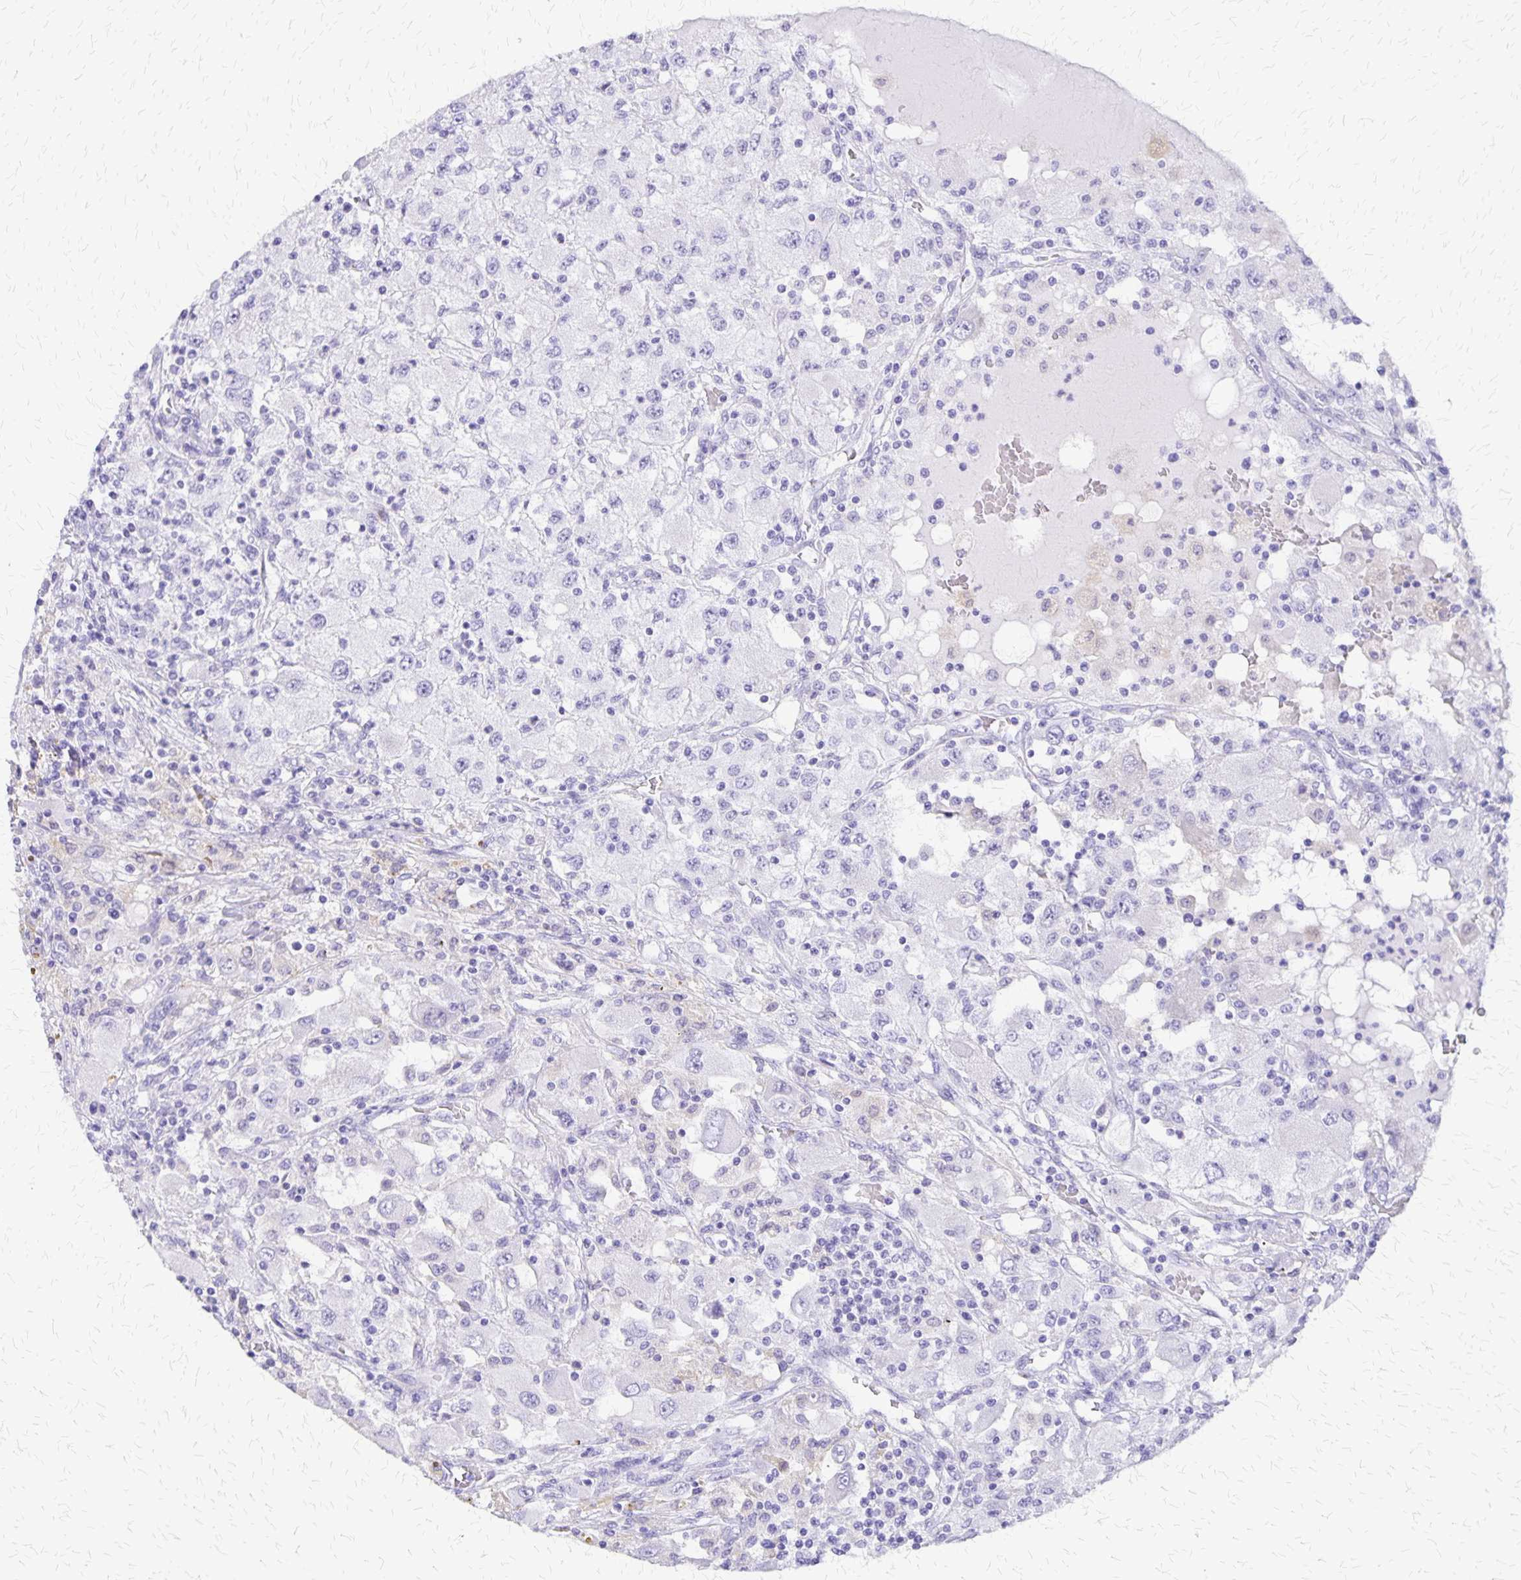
{"staining": {"intensity": "negative", "quantity": "none", "location": "none"}, "tissue": "renal cancer", "cell_type": "Tumor cells", "image_type": "cancer", "snomed": [{"axis": "morphology", "description": "Adenocarcinoma, NOS"}, {"axis": "topography", "description": "Kidney"}], "caption": "Immunohistochemistry histopathology image of renal adenocarcinoma stained for a protein (brown), which shows no staining in tumor cells. Nuclei are stained in blue.", "gene": "SLC13A2", "patient": {"sex": "female", "age": 67}}